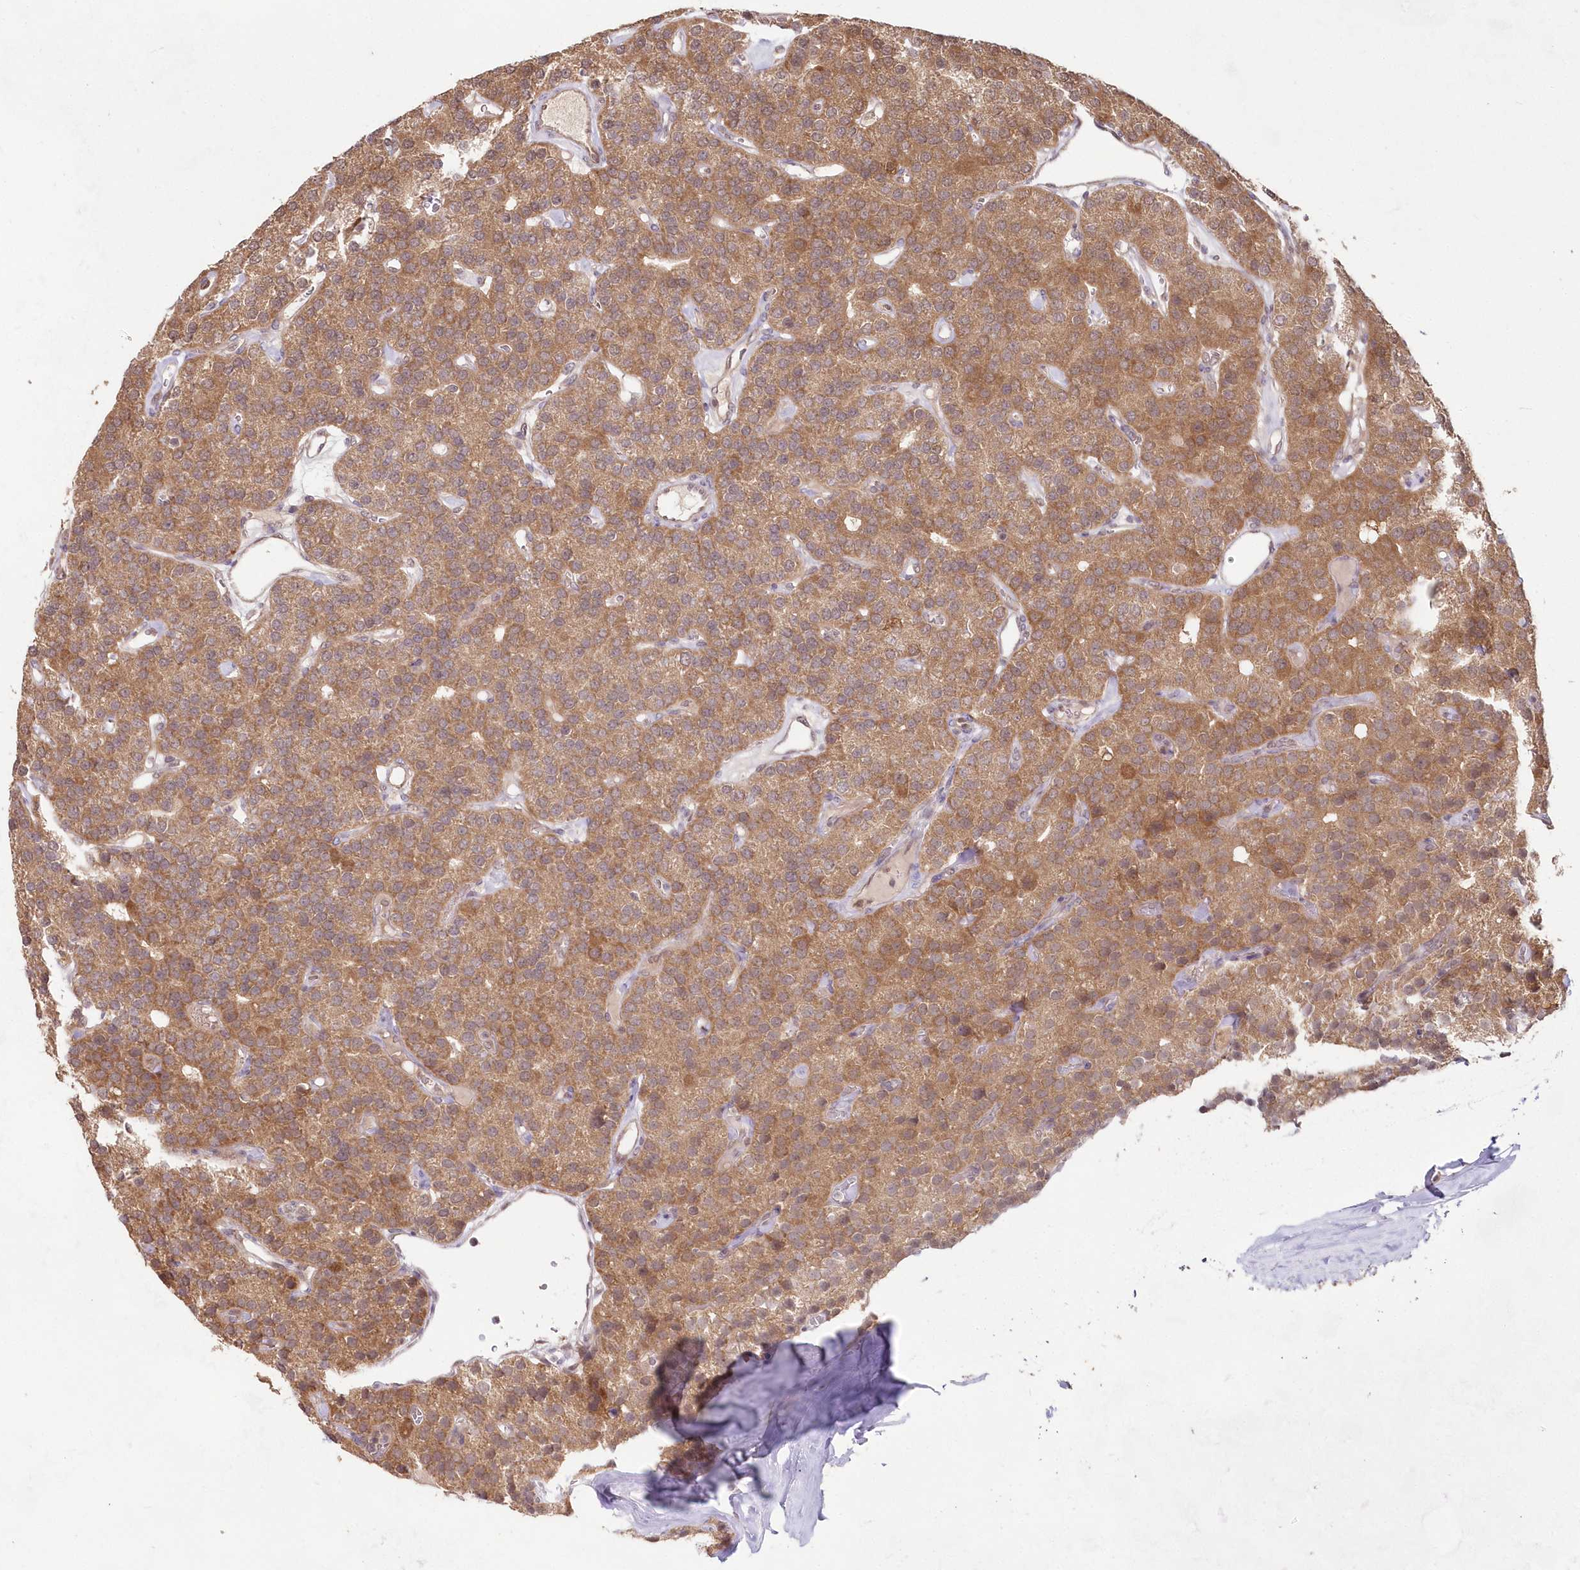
{"staining": {"intensity": "moderate", "quantity": ">75%", "location": "cytoplasmic/membranous"}, "tissue": "parathyroid gland", "cell_type": "Glandular cells", "image_type": "normal", "snomed": [{"axis": "morphology", "description": "Normal tissue, NOS"}, {"axis": "morphology", "description": "Adenoma, NOS"}, {"axis": "topography", "description": "Parathyroid gland"}], "caption": "This image demonstrates immunohistochemistry (IHC) staining of normal human parathyroid gland, with medium moderate cytoplasmic/membranous positivity in approximately >75% of glandular cells.", "gene": "IMPA1", "patient": {"sex": "female", "age": 86}}